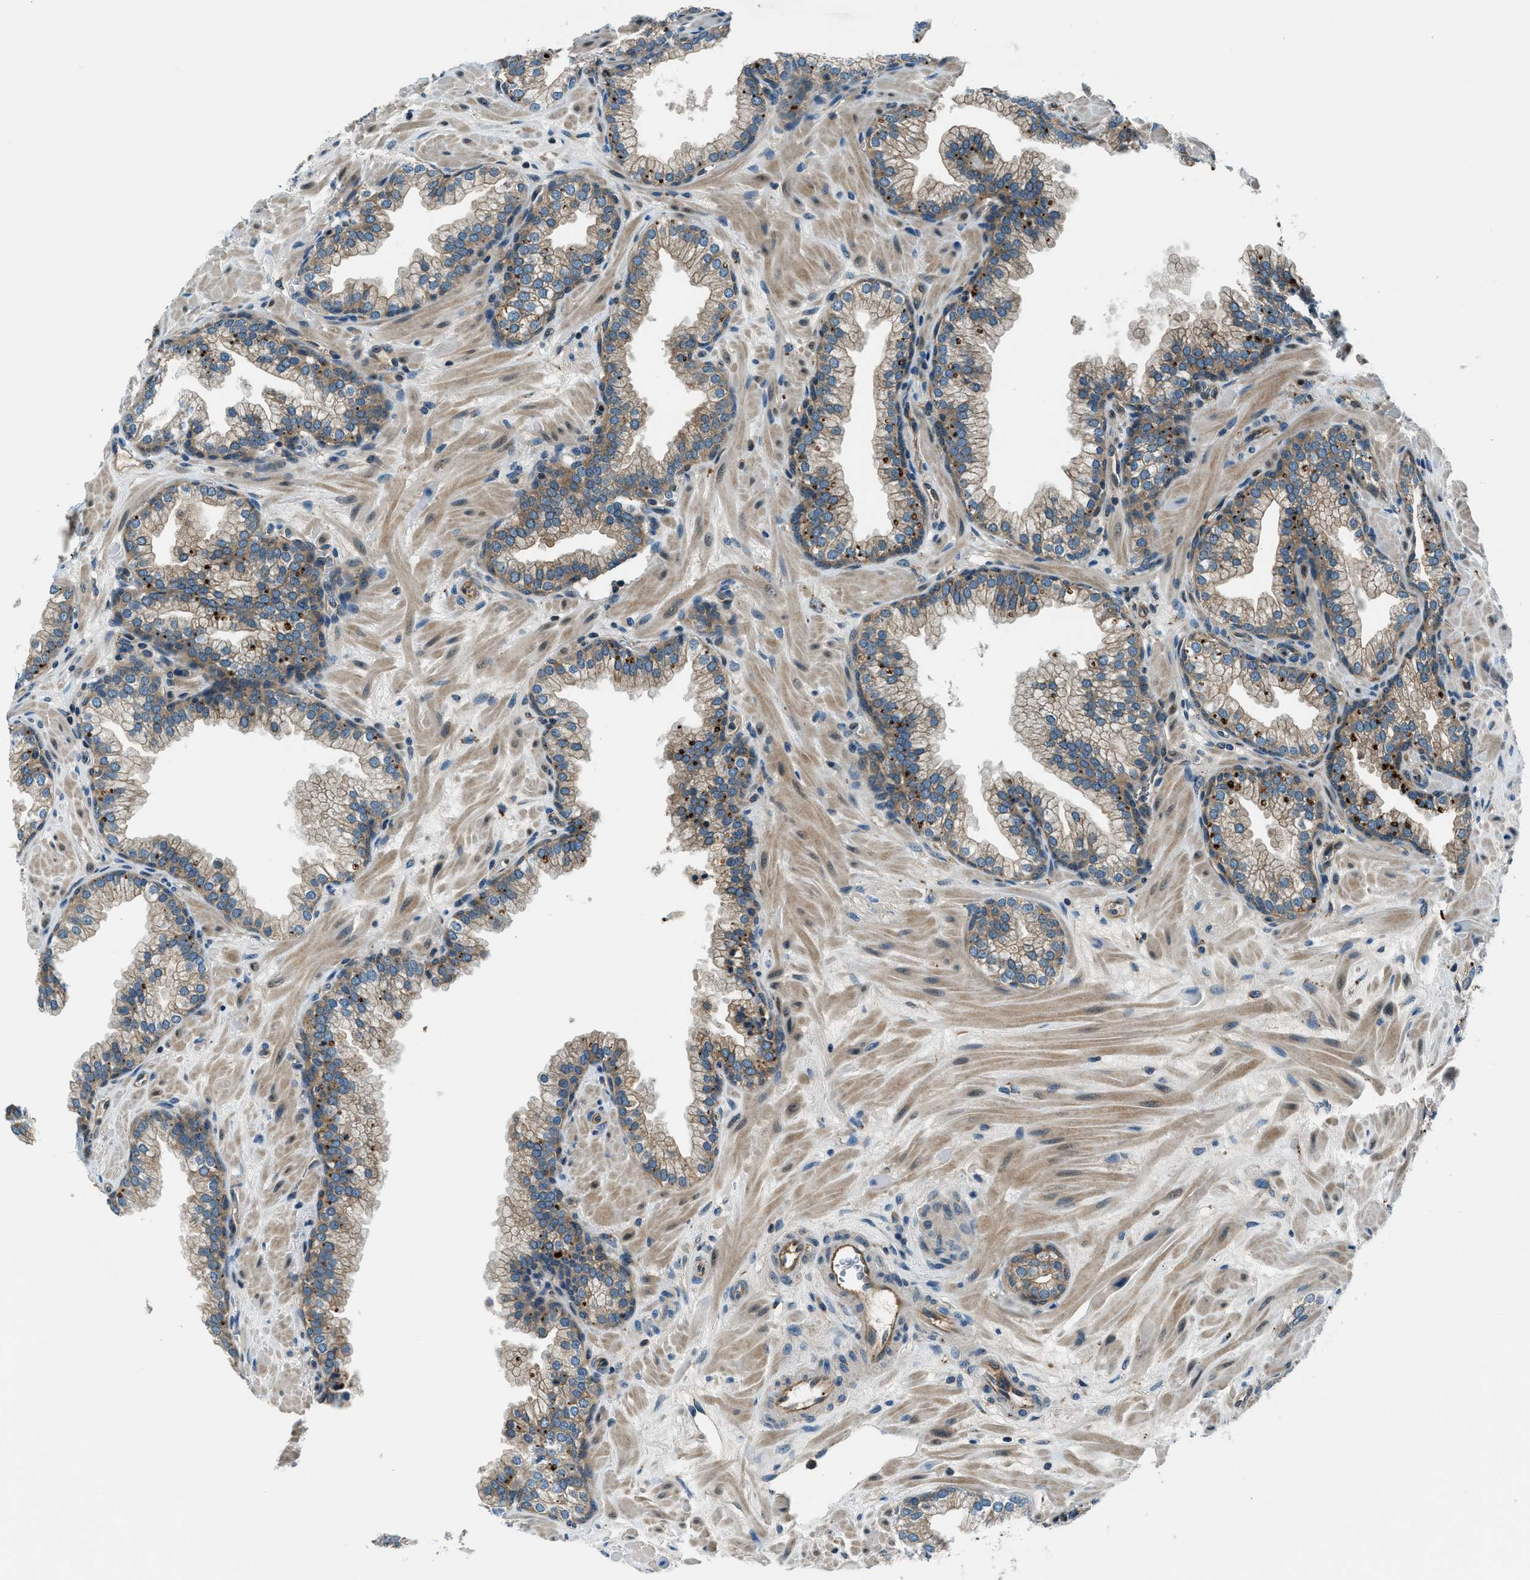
{"staining": {"intensity": "moderate", "quantity": ">75%", "location": "cytoplasmic/membranous"}, "tissue": "prostate", "cell_type": "Glandular cells", "image_type": "normal", "snomed": [{"axis": "morphology", "description": "Normal tissue, NOS"}, {"axis": "morphology", "description": "Urothelial carcinoma, Low grade"}, {"axis": "topography", "description": "Urinary bladder"}, {"axis": "topography", "description": "Prostate"}], "caption": "DAB immunohistochemical staining of benign prostate exhibits moderate cytoplasmic/membranous protein expression in approximately >75% of glandular cells.", "gene": "SLC19A2", "patient": {"sex": "male", "age": 60}}